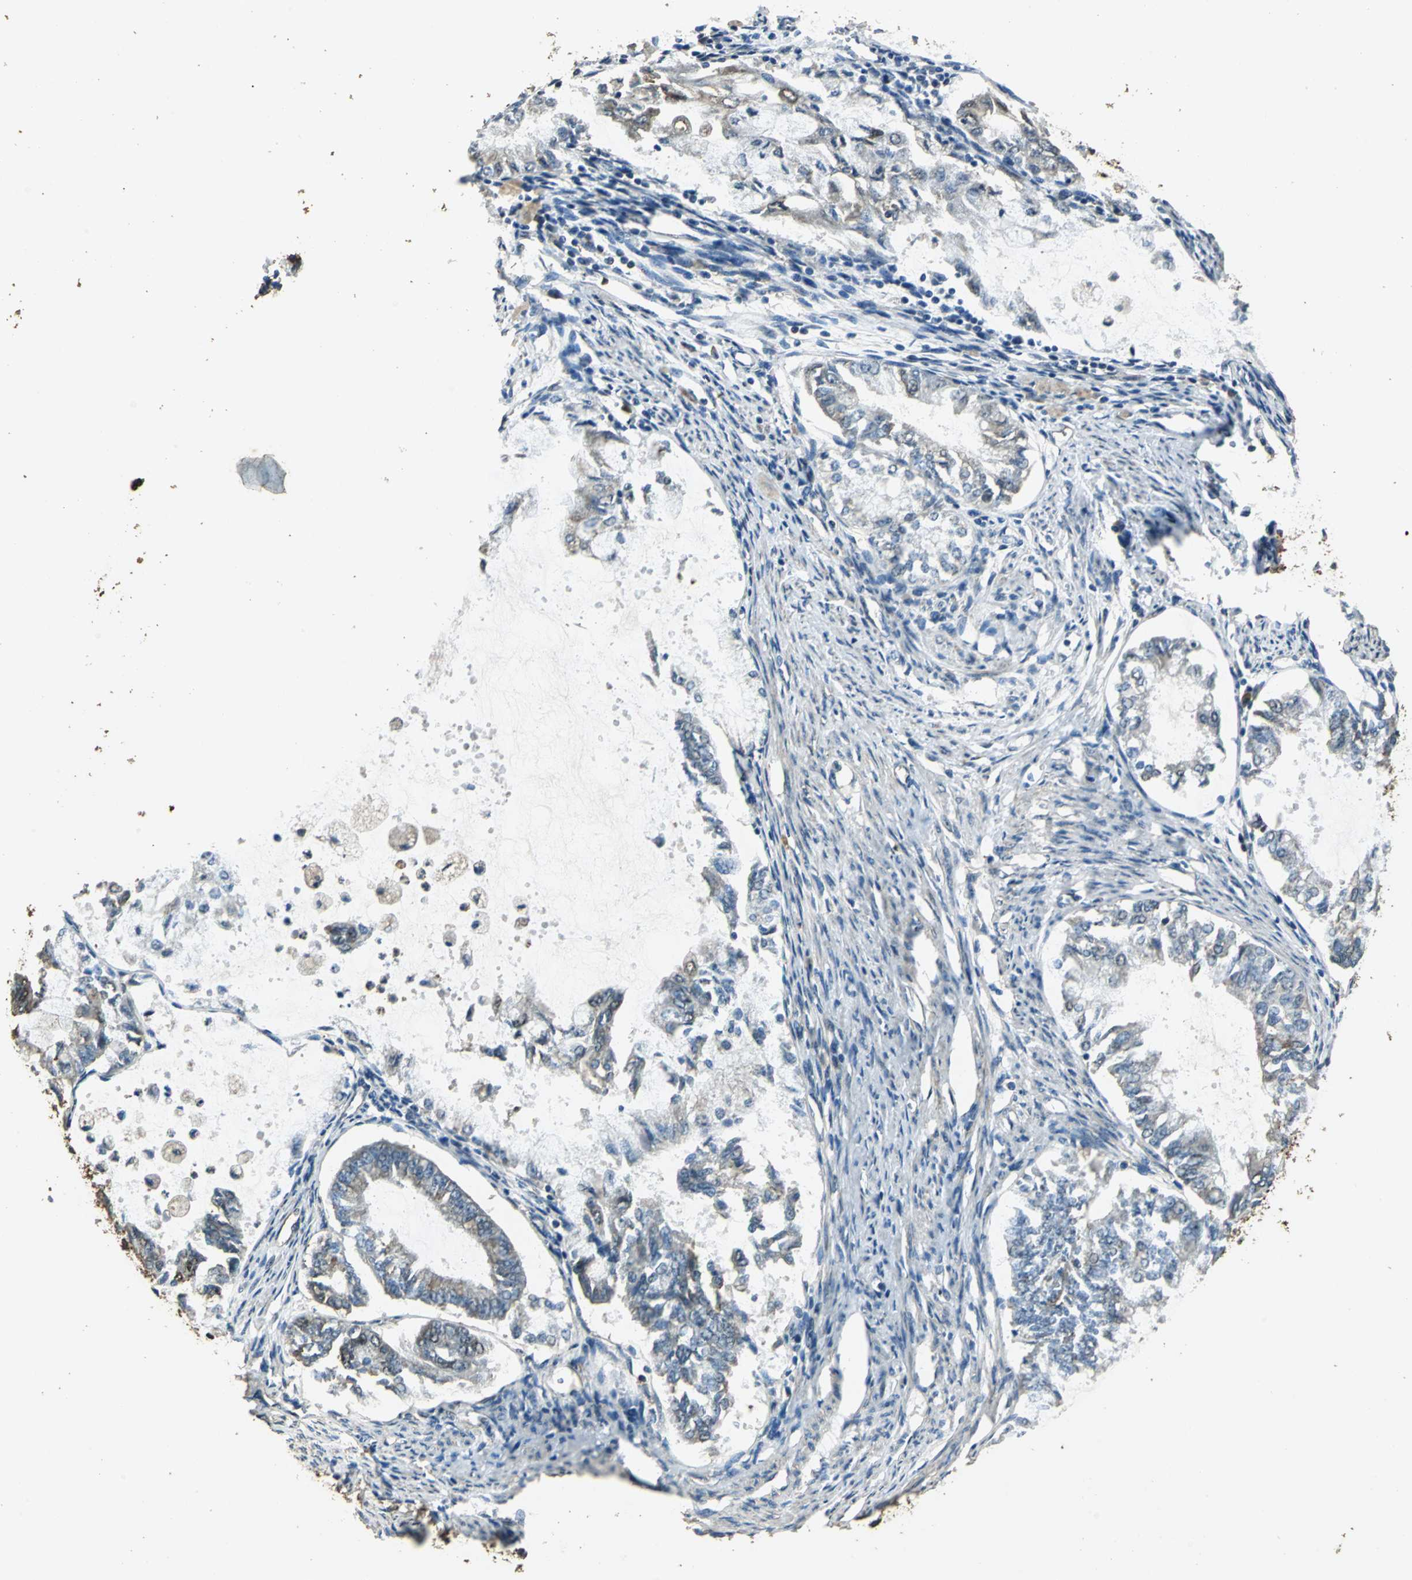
{"staining": {"intensity": "weak", "quantity": "25%-75%", "location": "cytoplasmic/membranous"}, "tissue": "endometrial cancer", "cell_type": "Tumor cells", "image_type": "cancer", "snomed": [{"axis": "morphology", "description": "Adenocarcinoma, NOS"}, {"axis": "topography", "description": "Endometrium"}], "caption": "Tumor cells reveal low levels of weak cytoplasmic/membranous expression in about 25%-75% of cells in endometrial adenocarcinoma.", "gene": "TMPRSS4", "patient": {"sex": "female", "age": 86}}